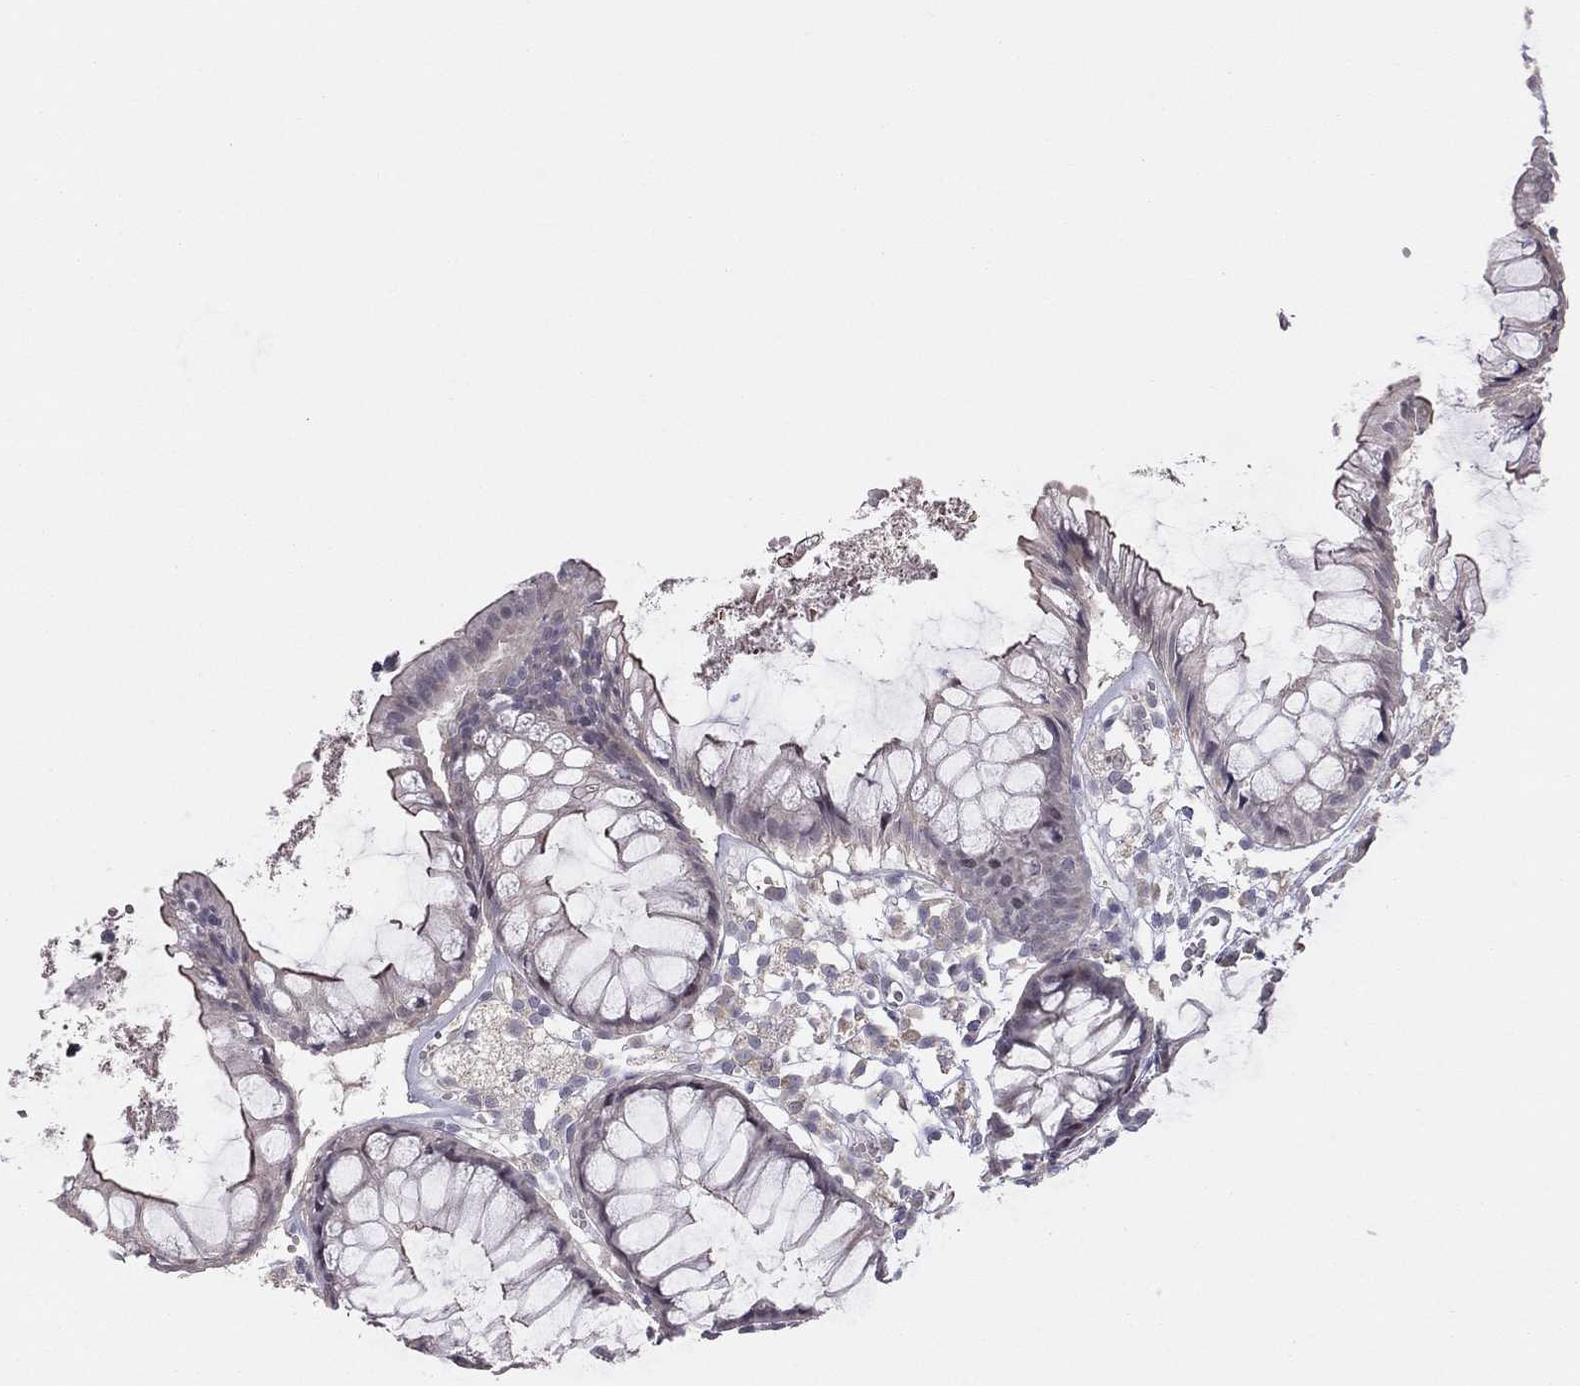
{"staining": {"intensity": "negative", "quantity": "none", "location": "none"}, "tissue": "colon", "cell_type": "Endothelial cells", "image_type": "normal", "snomed": [{"axis": "morphology", "description": "Normal tissue, NOS"}, {"axis": "morphology", "description": "Adenocarcinoma, NOS"}, {"axis": "topography", "description": "Colon"}], "caption": "Endothelial cells are negative for protein expression in benign human colon. (DAB IHC with hematoxylin counter stain).", "gene": "HSF2BP", "patient": {"sex": "male", "age": 65}}